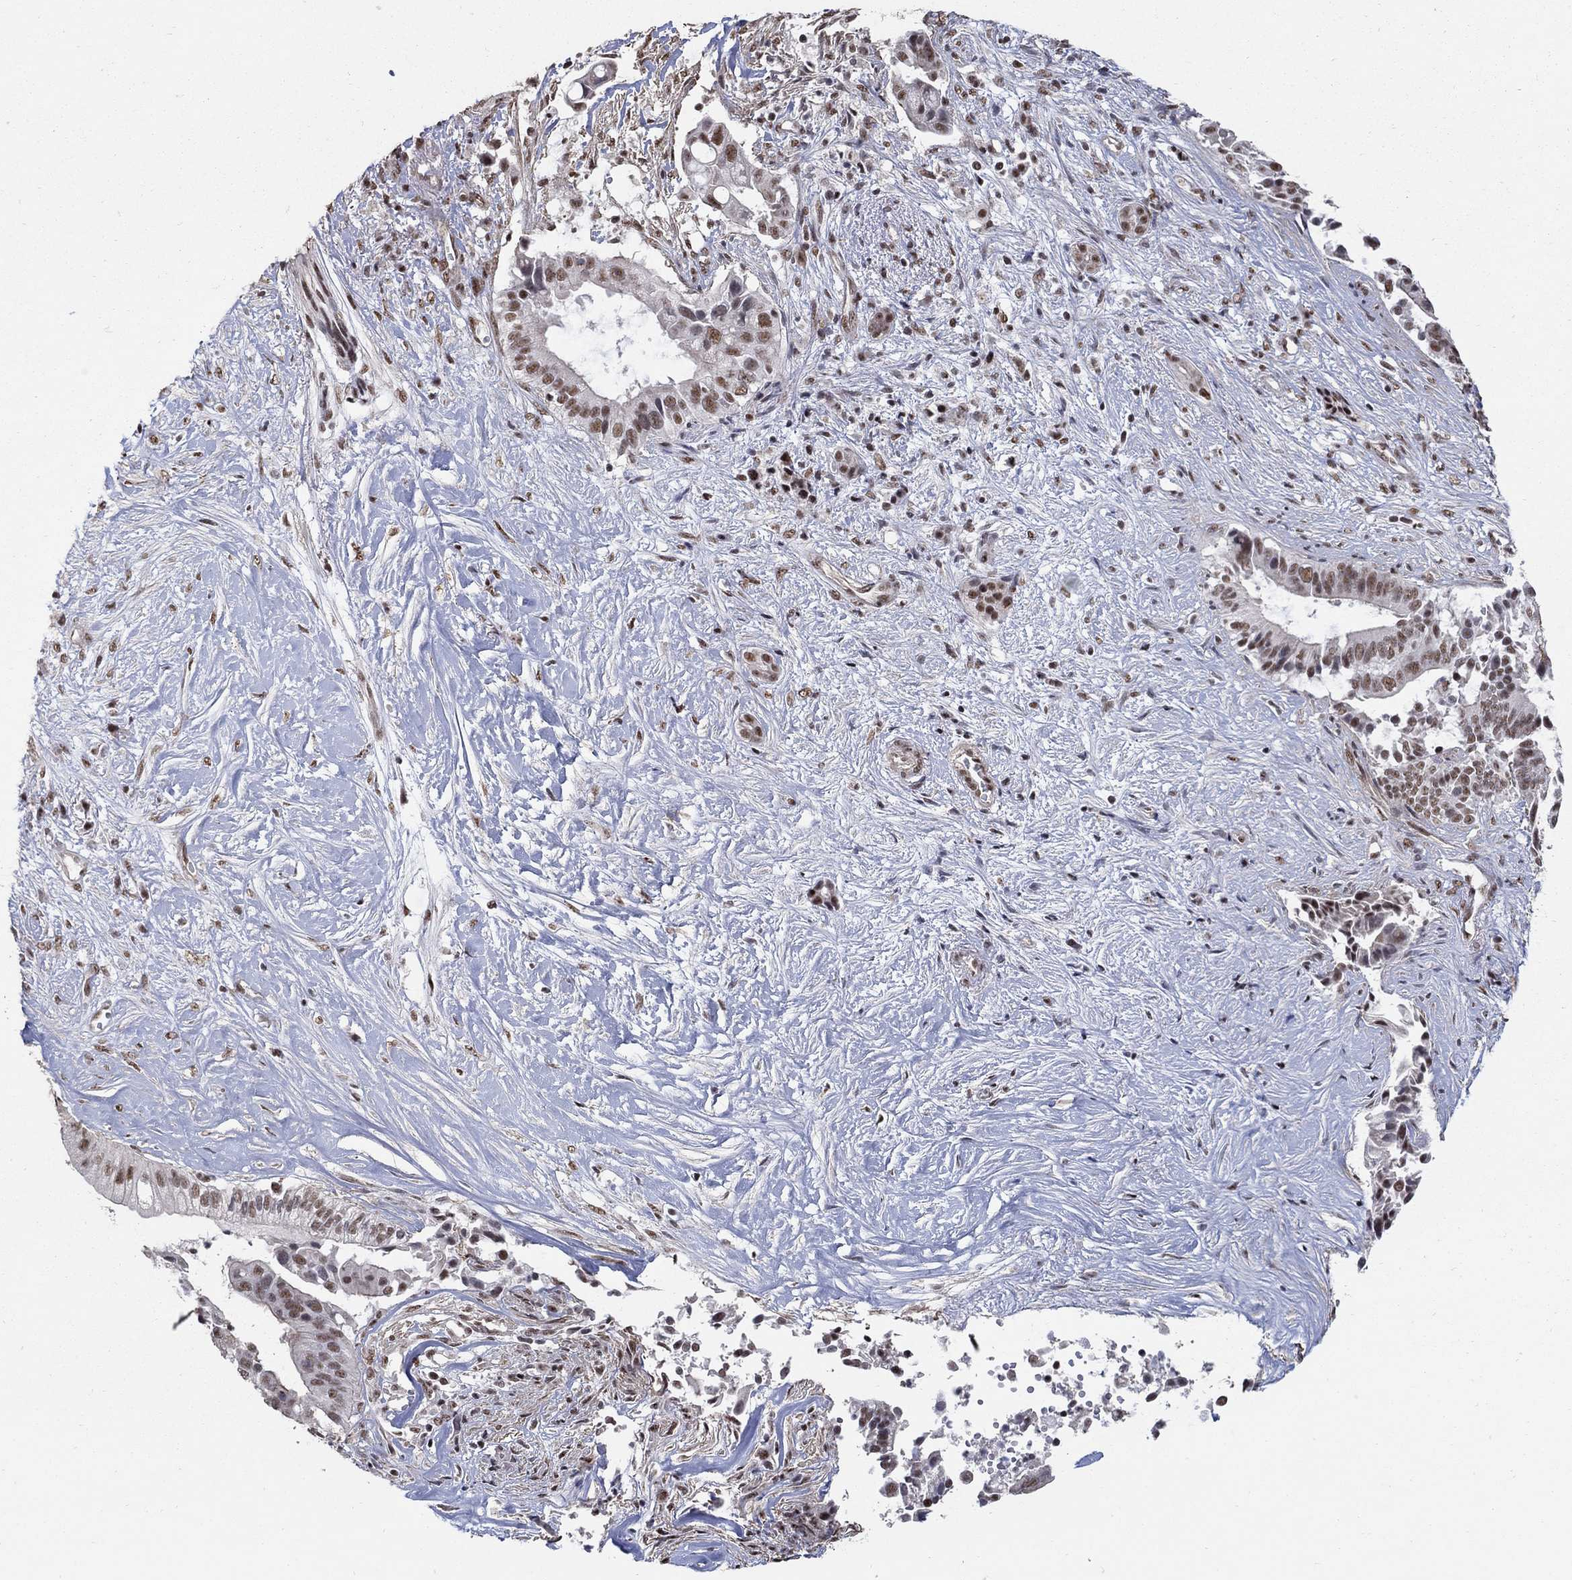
{"staining": {"intensity": "weak", "quantity": ">75%", "location": "nuclear"}, "tissue": "pancreatic cancer", "cell_type": "Tumor cells", "image_type": "cancer", "snomed": [{"axis": "morphology", "description": "Adenocarcinoma, NOS"}, {"axis": "topography", "description": "Pancreas"}], "caption": "A high-resolution histopathology image shows immunohistochemistry staining of pancreatic adenocarcinoma, which exhibits weak nuclear expression in about >75% of tumor cells.", "gene": "PNISR", "patient": {"sex": "male", "age": 61}}